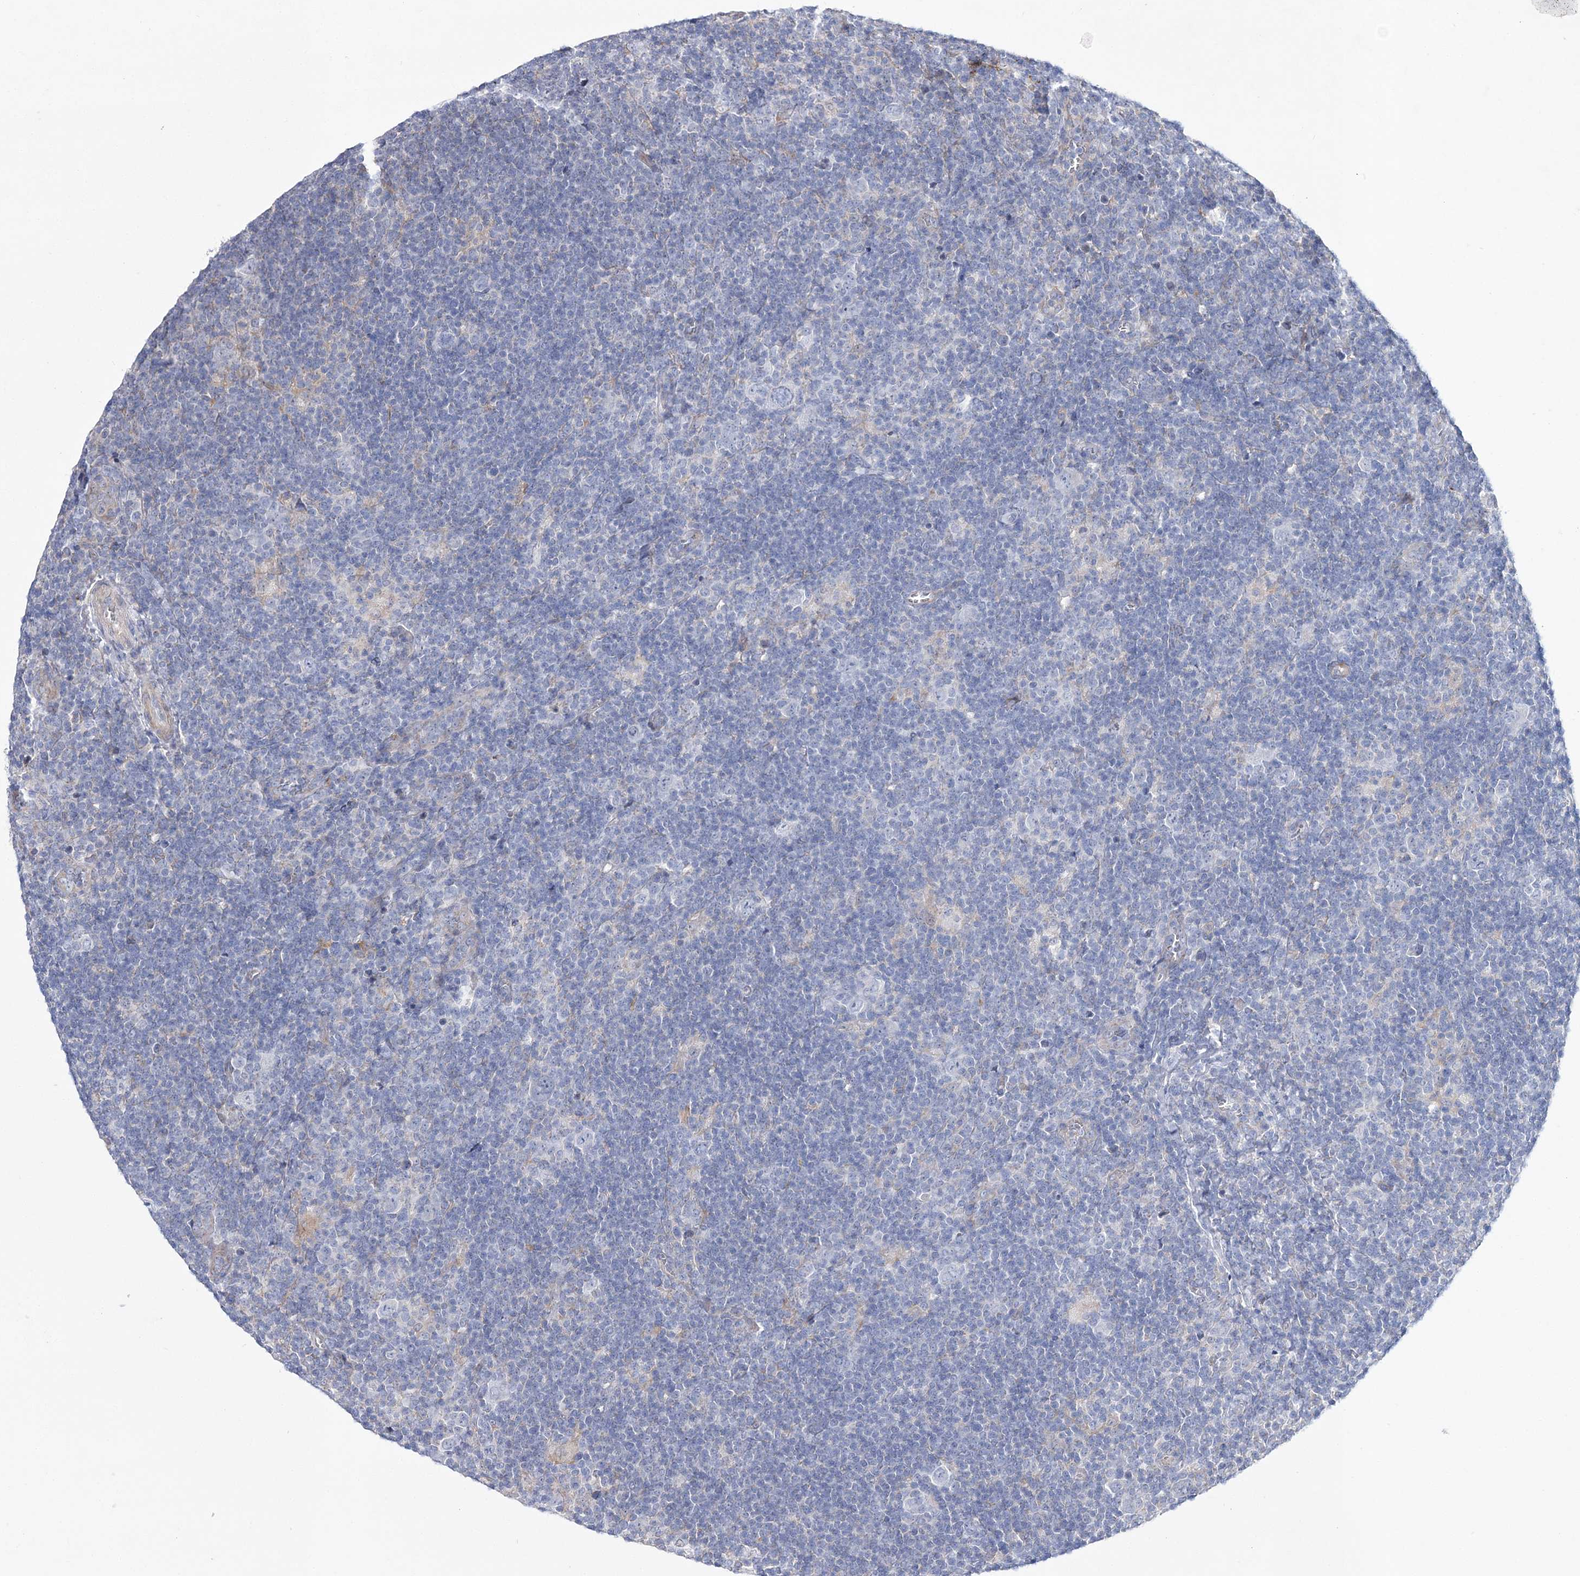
{"staining": {"intensity": "negative", "quantity": "none", "location": "none"}, "tissue": "lymphoma", "cell_type": "Tumor cells", "image_type": "cancer", "snomed": [{"axis": "morphology", "description": "Hodgkin's disease, NOS"}, {"axis": "topography", "description": "Lymph node"}], "caption": "Tumor cells show no significant protein staining in Hodgkin's disease.", "gene": "ANO1", "patient": {"sex": "female", "age": 57}}